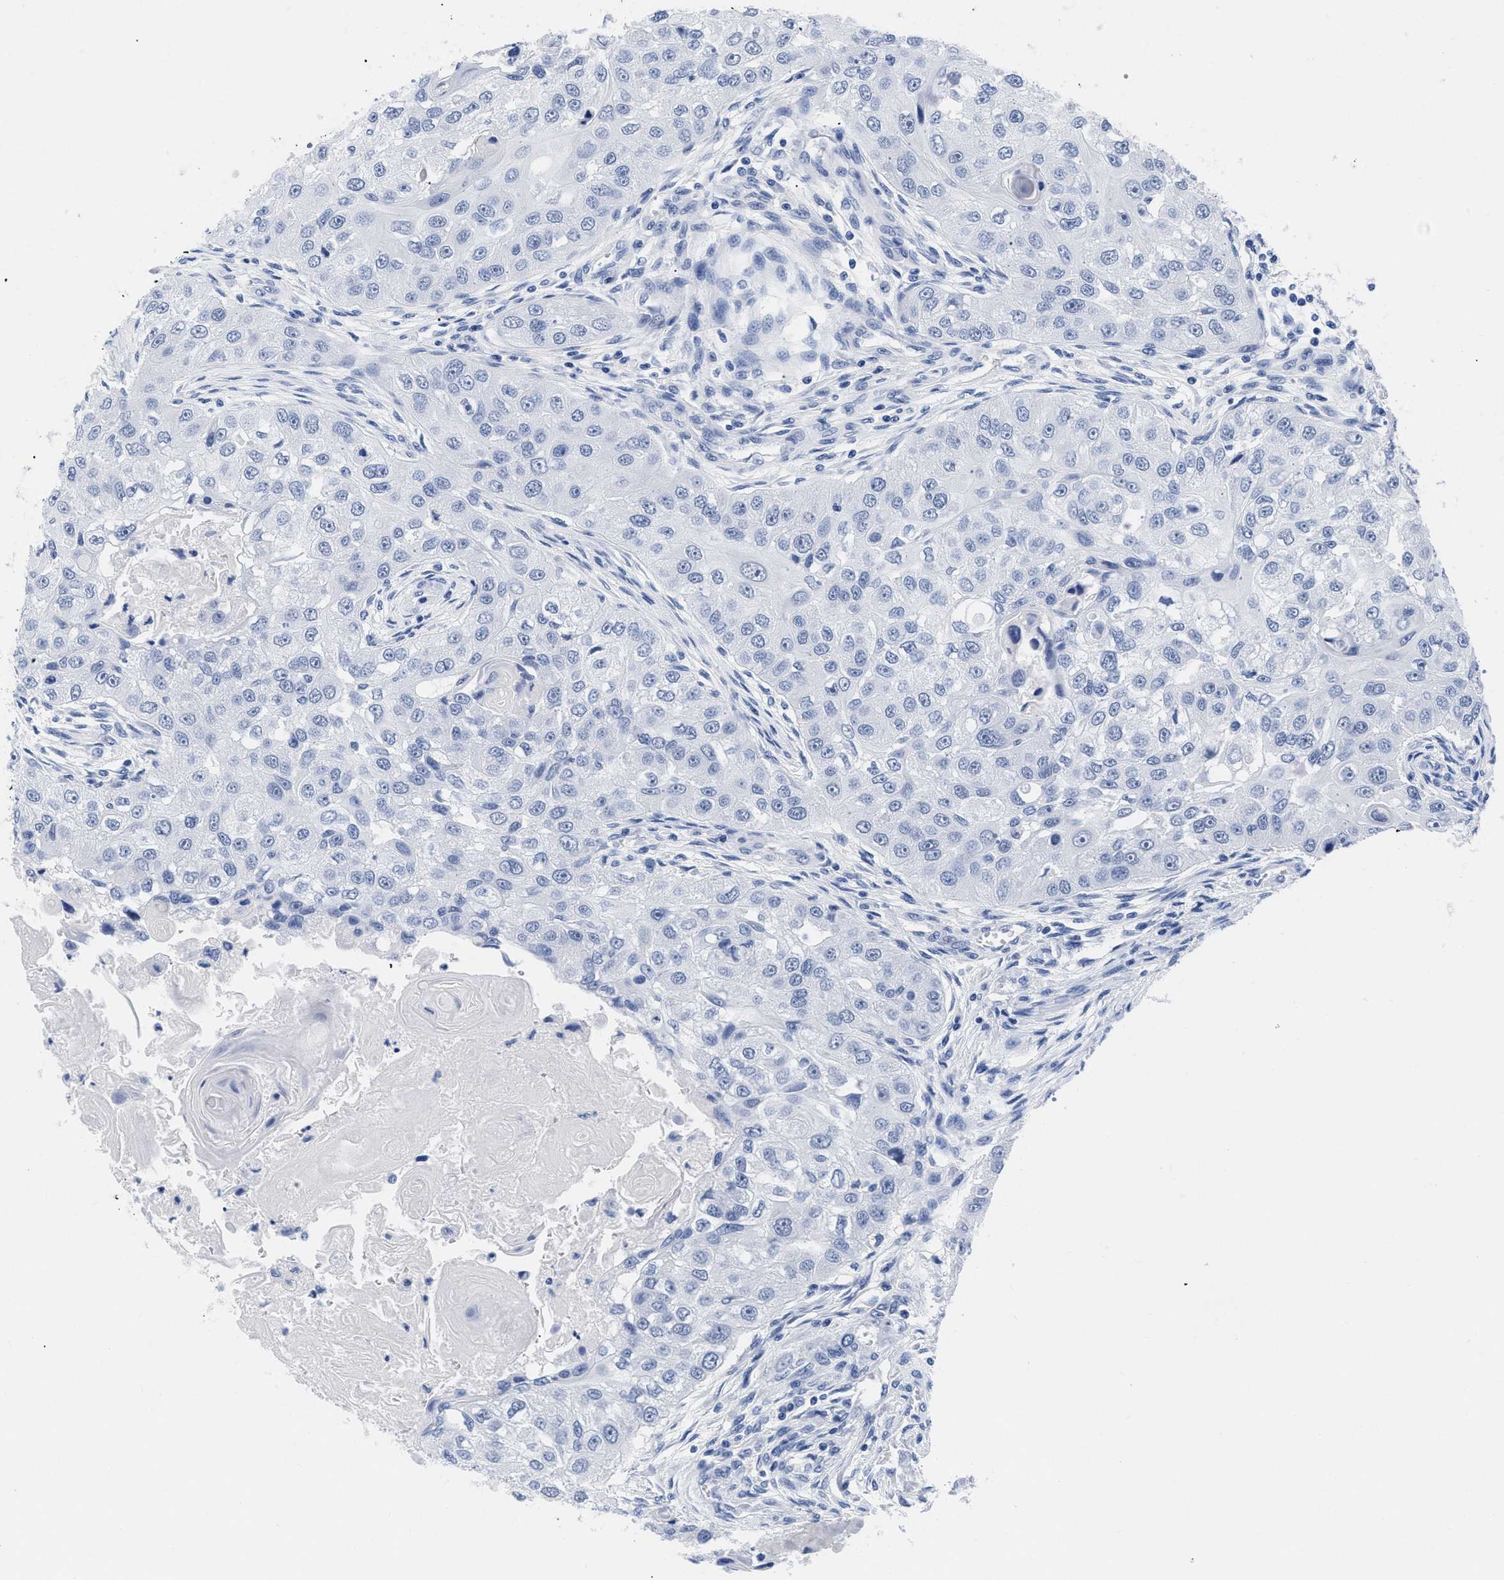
{"staining": {"intensity": "negative", "quantity": "none", "location": "none"}, "tissue": "head and neck cancer", "cell_type": "Tumor cells", "image_type": "cancer", "snomed": [{"axis": "morphology", "description": "Normal tissue, NOS"}, {"axis": "morphology", "description": "Squamous cell carcinoma, NOS"}, {"axis": "topography", "description": "Skeletal muscle"}, {"axis": "topography", "description": "Head-Neck"}], "caption": "Tumor cells show no significant protein positivity in squamous cell carcinoma (head and neck). The staining is performed using DAB brown chromogen with nuclei counter-stained in using hematoxylin.", "gene": "TREML1", "patient": {"sex": "male", "age": 51}}